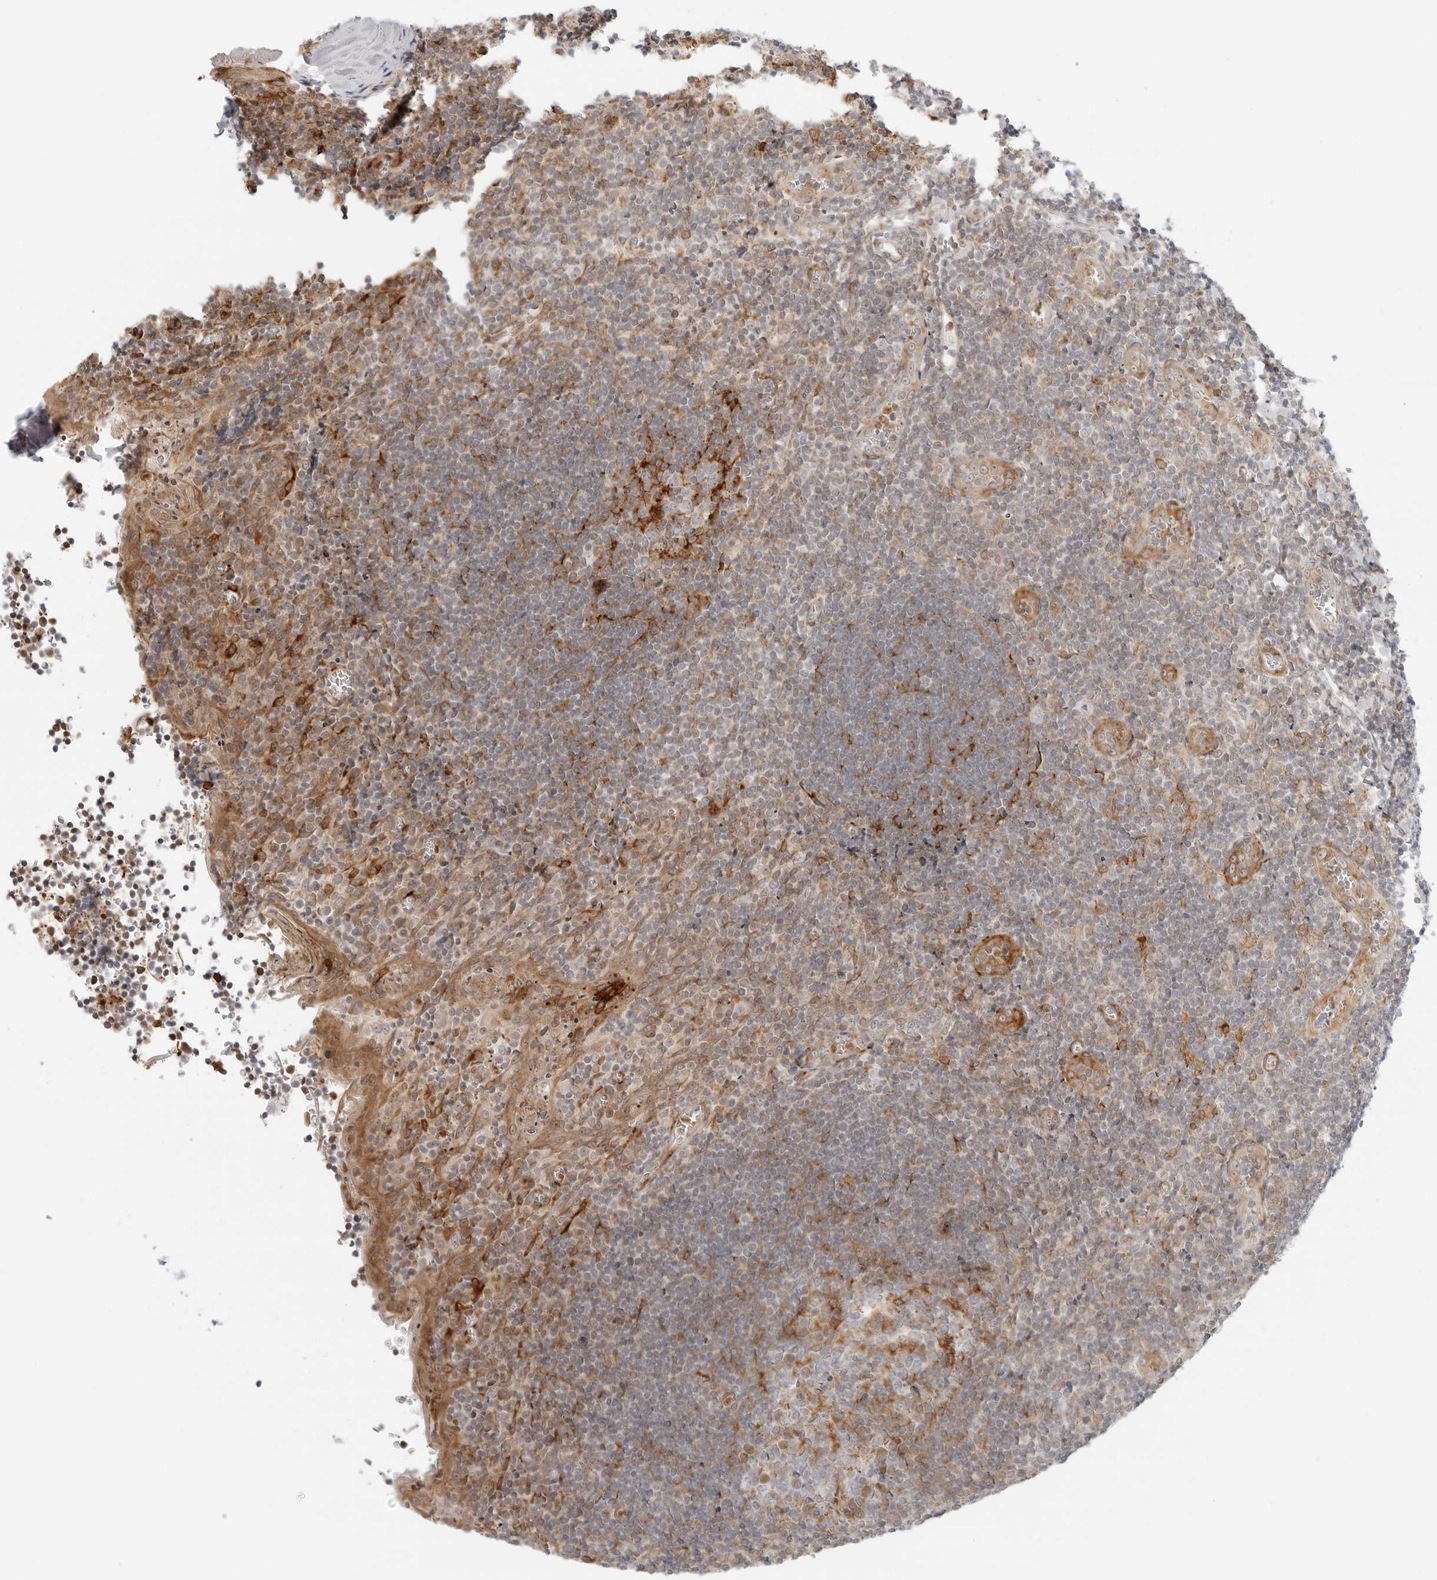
{"staining": {"intensity": "moderate", "quantity": "25%-75%", "location": "cytoplasmic/membranous"}, "tissue": "tonsil", "cell_type": "Germinal center cells", "image_type": "normal", "snomed": [{"axis": "morphology", "description": "Normal tissue, NOS"}, {"axis": "topography", "description": "Tonsil"}], "caption": "Protein expression analysis of benign tonsil displays moderate cytoplasmic/membranous staining in about 25%-75% of germinal center cells.", "gene": "C1QTNF1", "patient": {"sex": "male", "age": 27}}